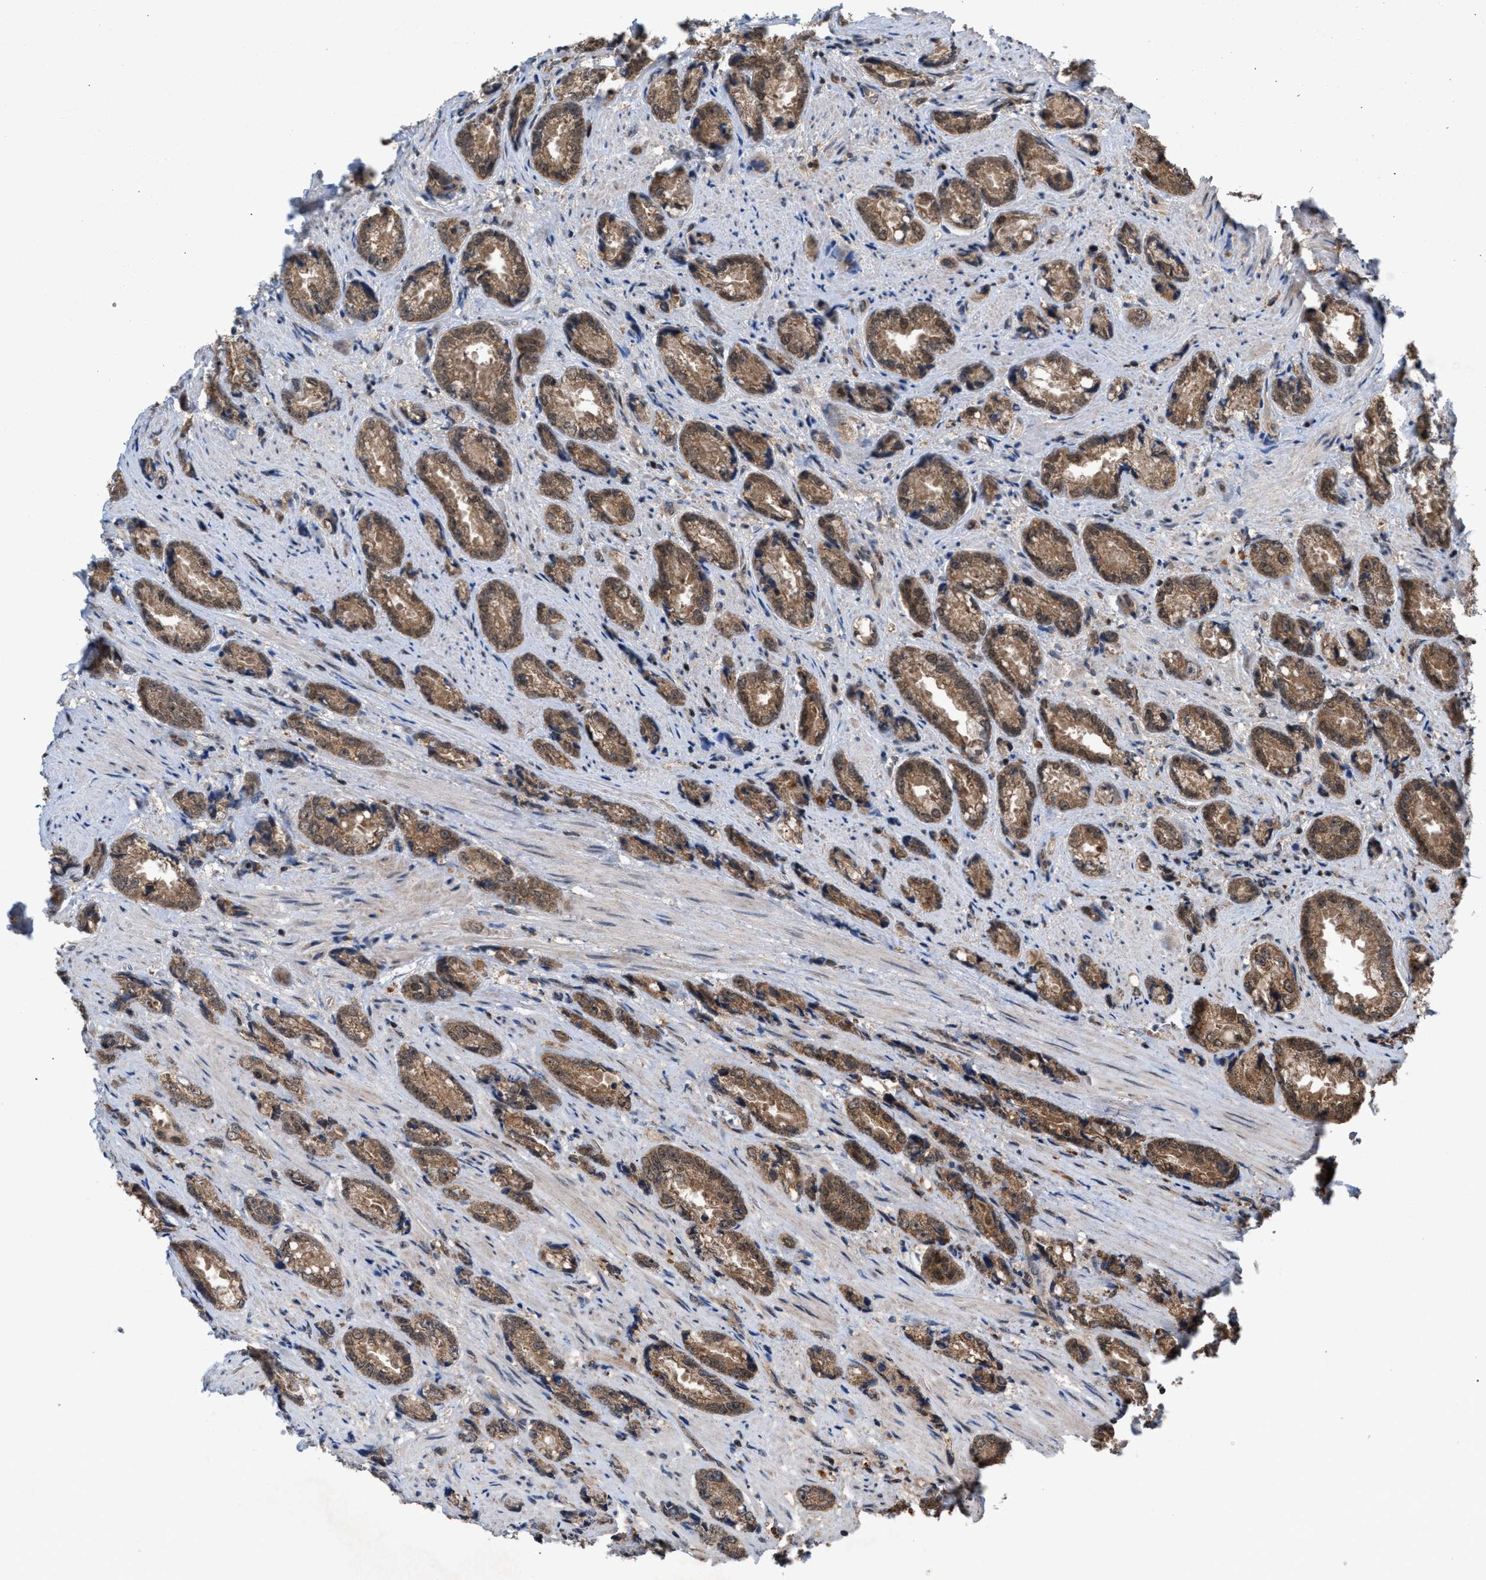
{"staining": {"intensity": "moderate", "quantity": ">75%", "location": "cytoplasmic/membranous"}, "tissue": "prostate cancer", "cell_type": "Tumor cells", "image_type": "cancer", "snomed": [{"axis": "morphology", "description": "Adenocarcinoma, High grade"}, {"axis": "topography", "description": "Prostate"}], "caption": "Brown immunohistochemical staining in prostate cancer exhibits moderate cytoplasmic/membranous expression in about >75% of tumor cells. (DAB IHC with brightfield microscopy, high magnification).", "gene": "C9orf78", "patient": {"sex": "male", "age": 61}}